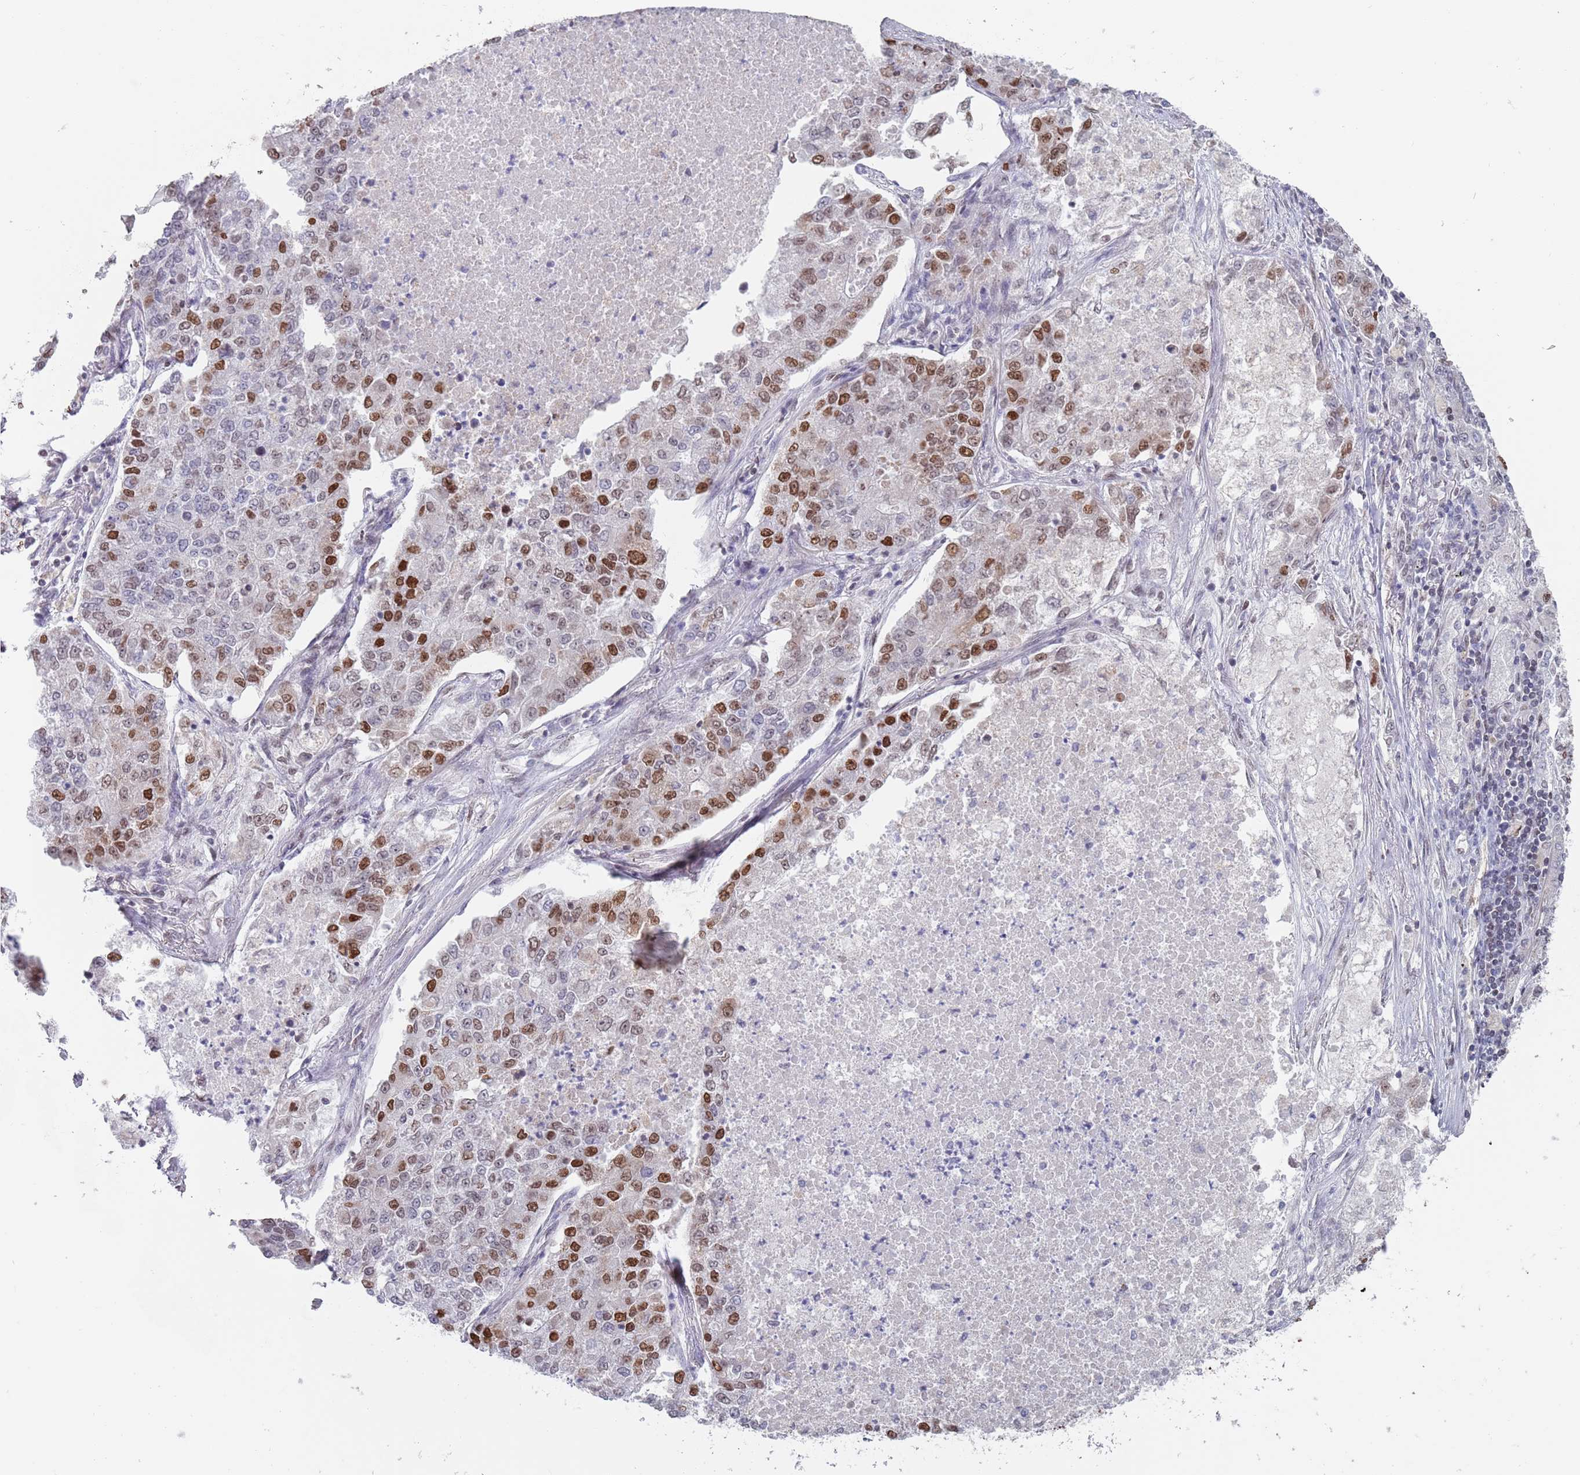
{"staining": {"intensity": "strong", "quantity": "<25%", "location": "nuclear"}, "tissue": "lung cancer", "cell_type": "Tumor cells", "image_type": "cancer", "snomed": [{"axis": "morphology", "description": "Adenocarcinoma, NOS"}, {"axis": "topography", "description": "Lung"}], "caption": "Protein expression analysis of adenocarcinoma (lung) shows strong nuclear staining in about <25% of tumor cells. (DAB = brown stain, brightfield microscopy at high magnification).", "gene": "MFSD12", "patient": {"sex": "male", "age": 49}}